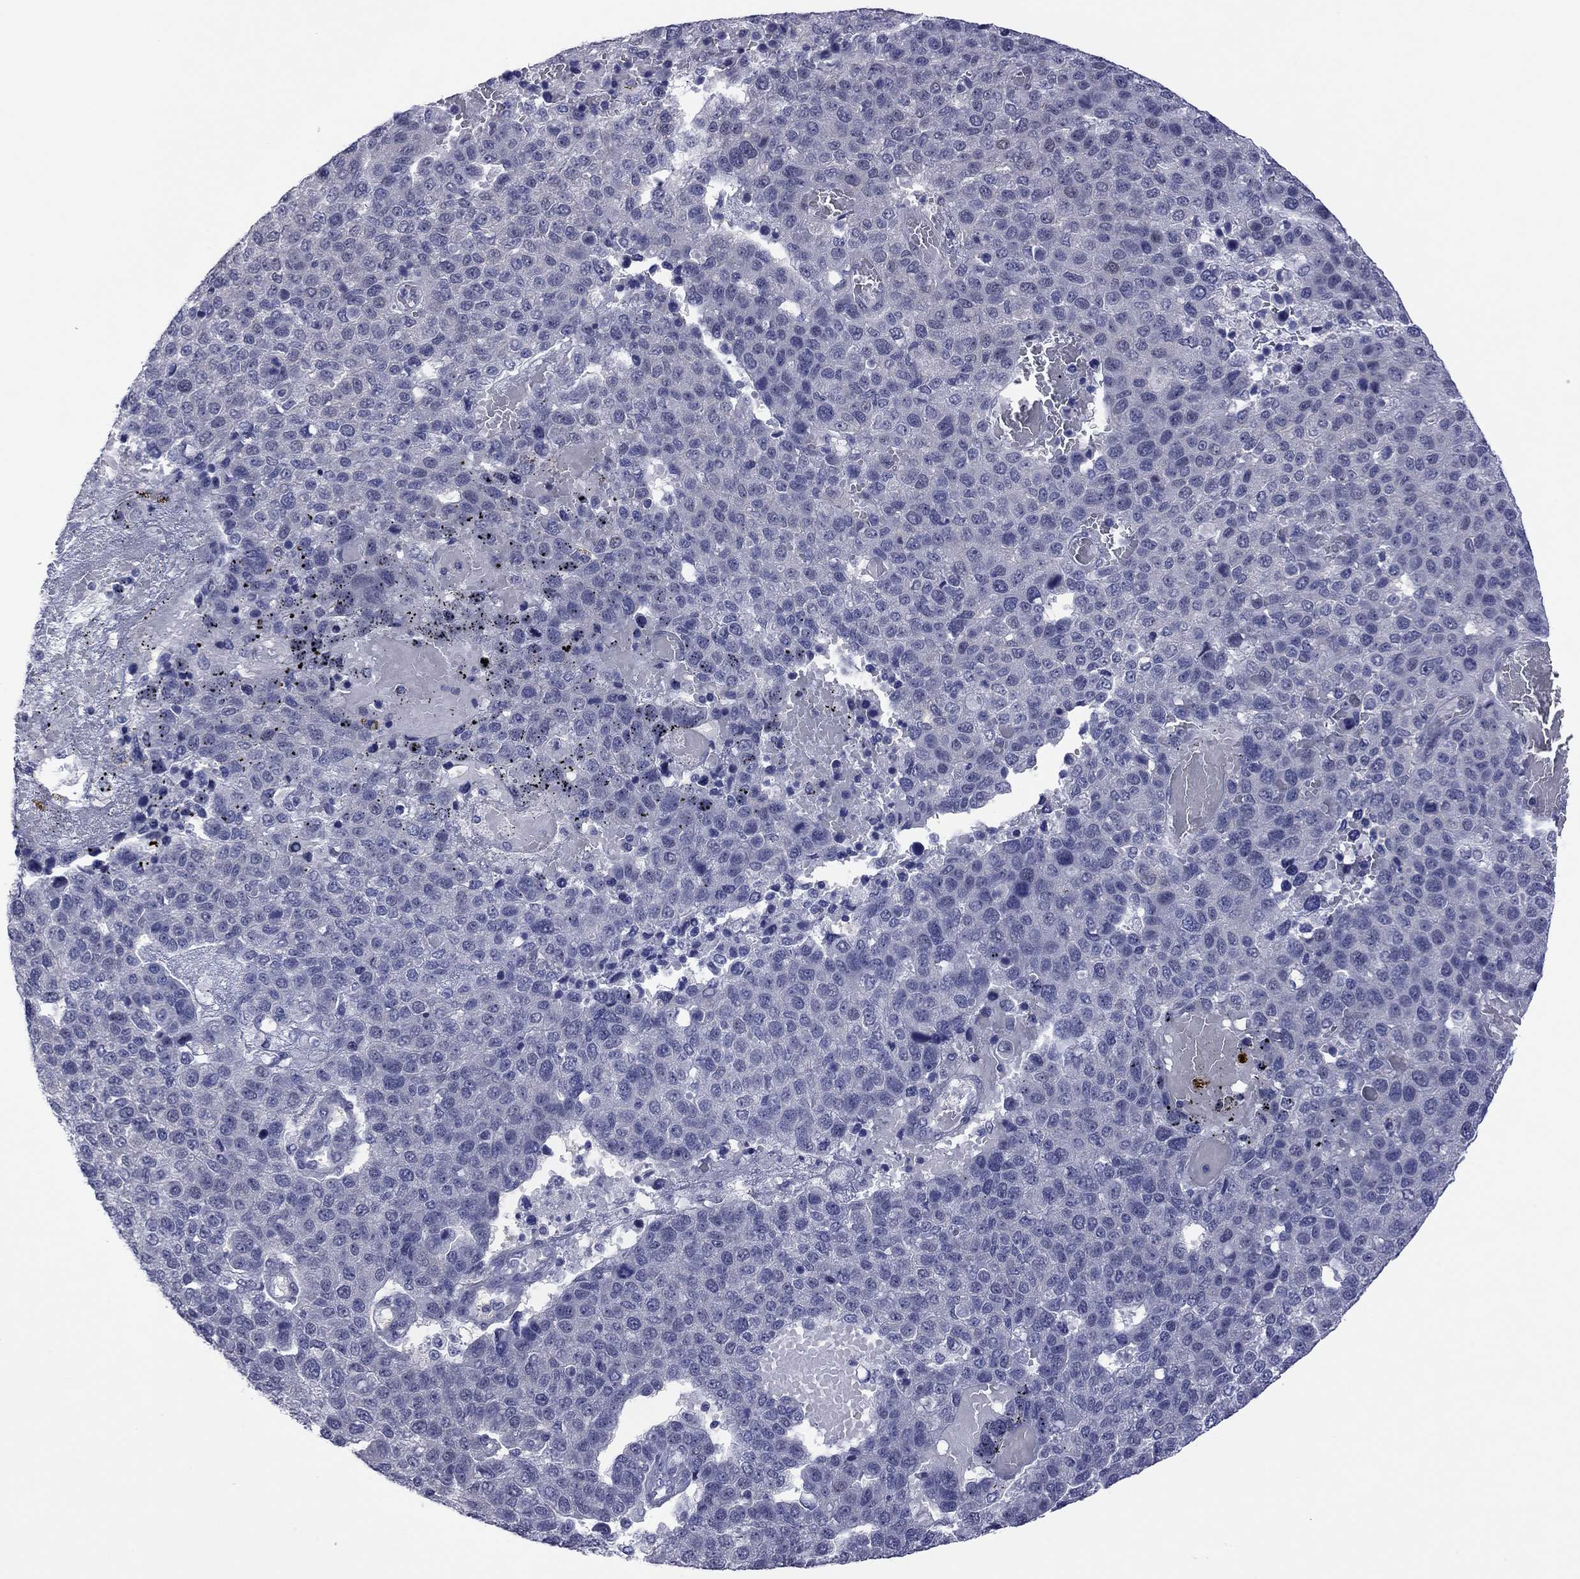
{"staining": {"intensity": "negative", "quantity": "none", "location": "none"}, "tissue": "pancreatic cancer", "cell_type": "Tumor cells", "image_type": "cancer", "snomed": [{"axis": "morphology", "description": "Adenocarcinoma, NOS"}, {"axis": "topography", "description": "Pancreas"}], "caption": "The micrograph displays no significant staining in tumor cells of adenocarcinoma (pancreatic). Nuclei are stained in blue.", "gene": "POU5F2", "patient": {"sex": "female", "age": 61}}